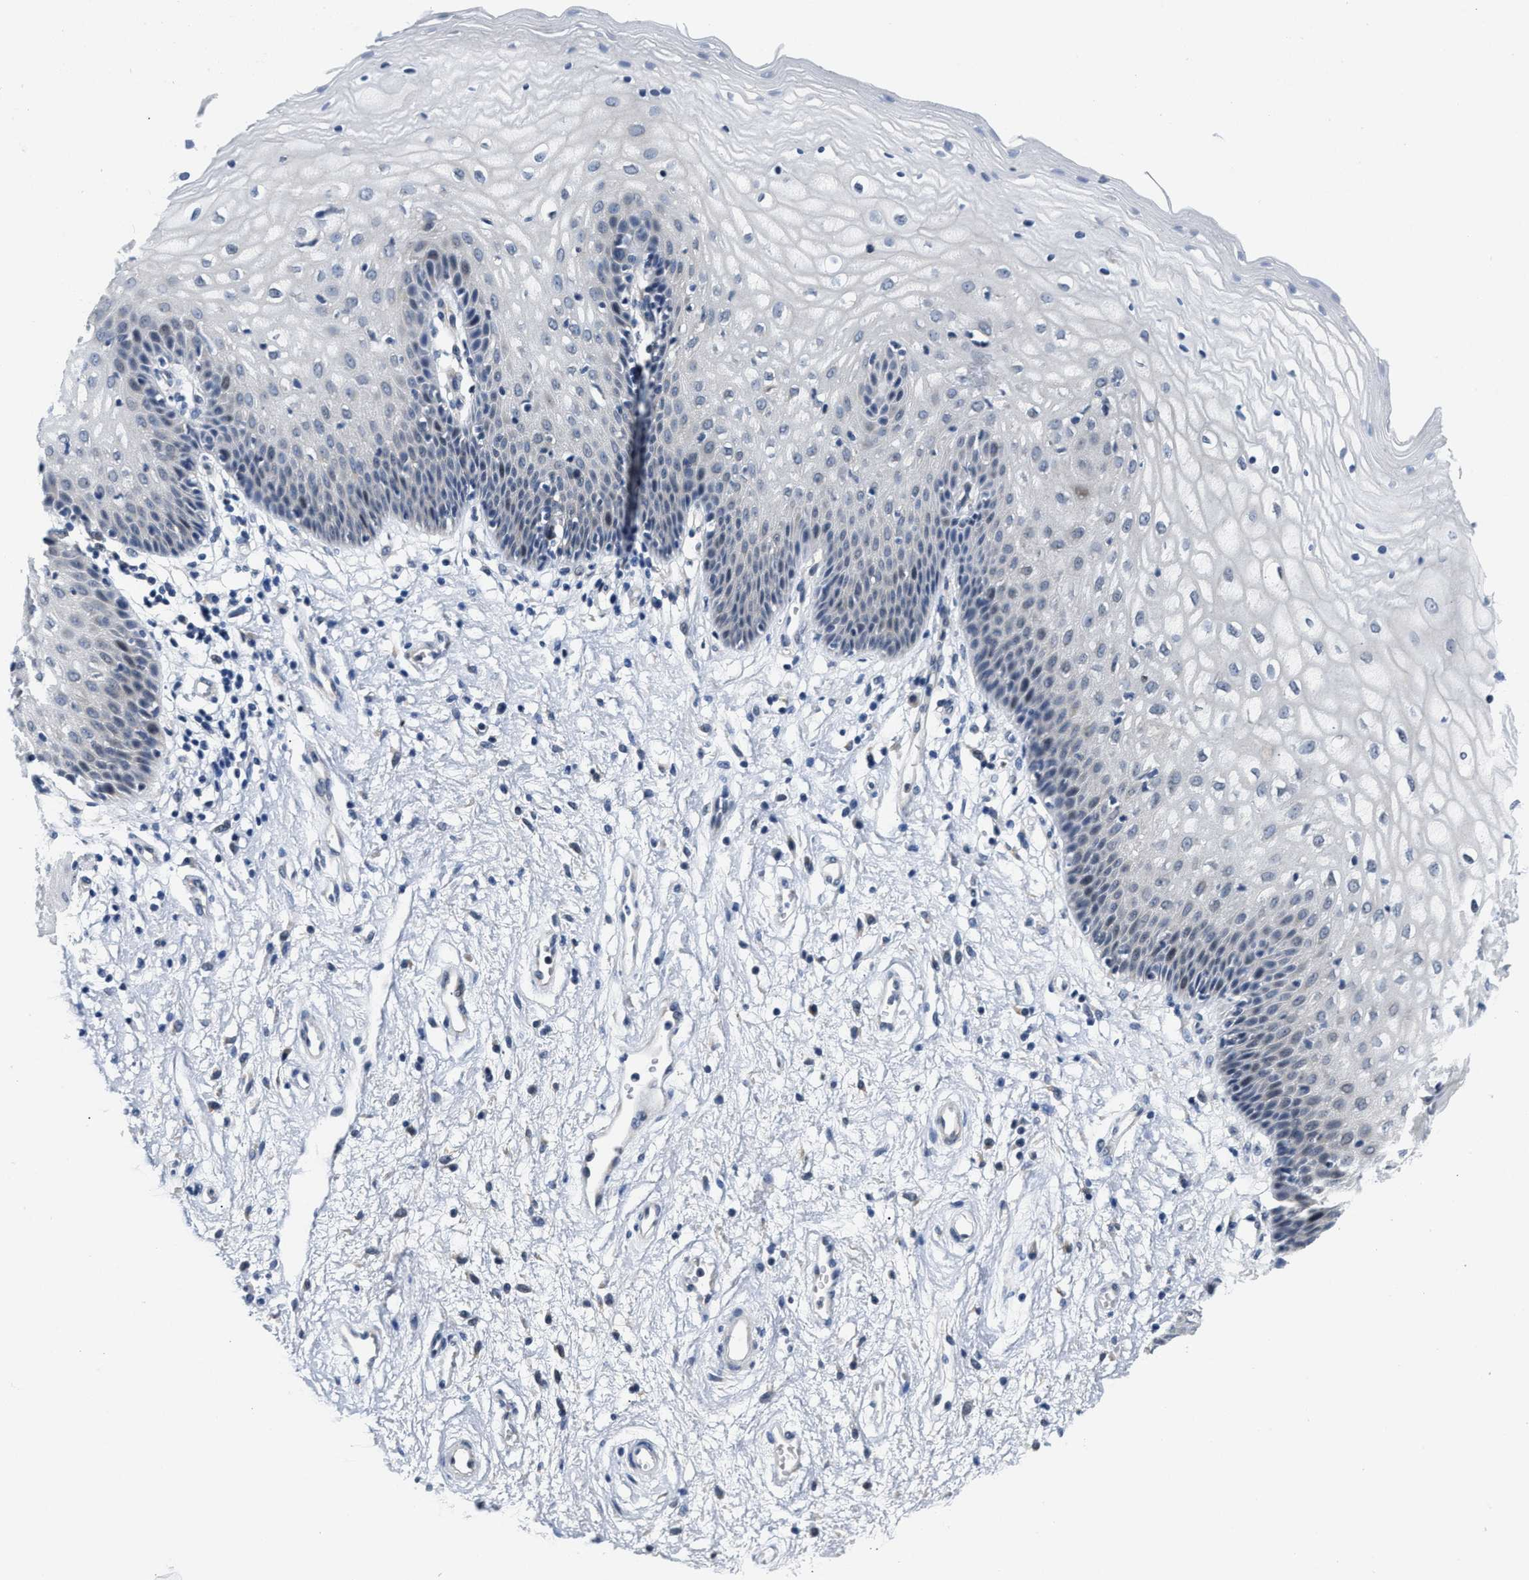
{"staining": {"intensity": "negative", "quantity": "none", "location": "none"}, "tissue": "vagina", "cell_type": "Squamous epithelial cells", "image_type": "normal", "snomed": [{"axis": "morphology", "description": "Normal tissue, NOS"}, {"axis": "topography", "description": "Vagina"}], "caption": "This is a micrograph of immunohistochemistry (IHC) staining of normal vagina, which shows no staining in squamous epithelial cells.", "gene": "CLGN", "patient": {"sex": "female", "age": 34}}